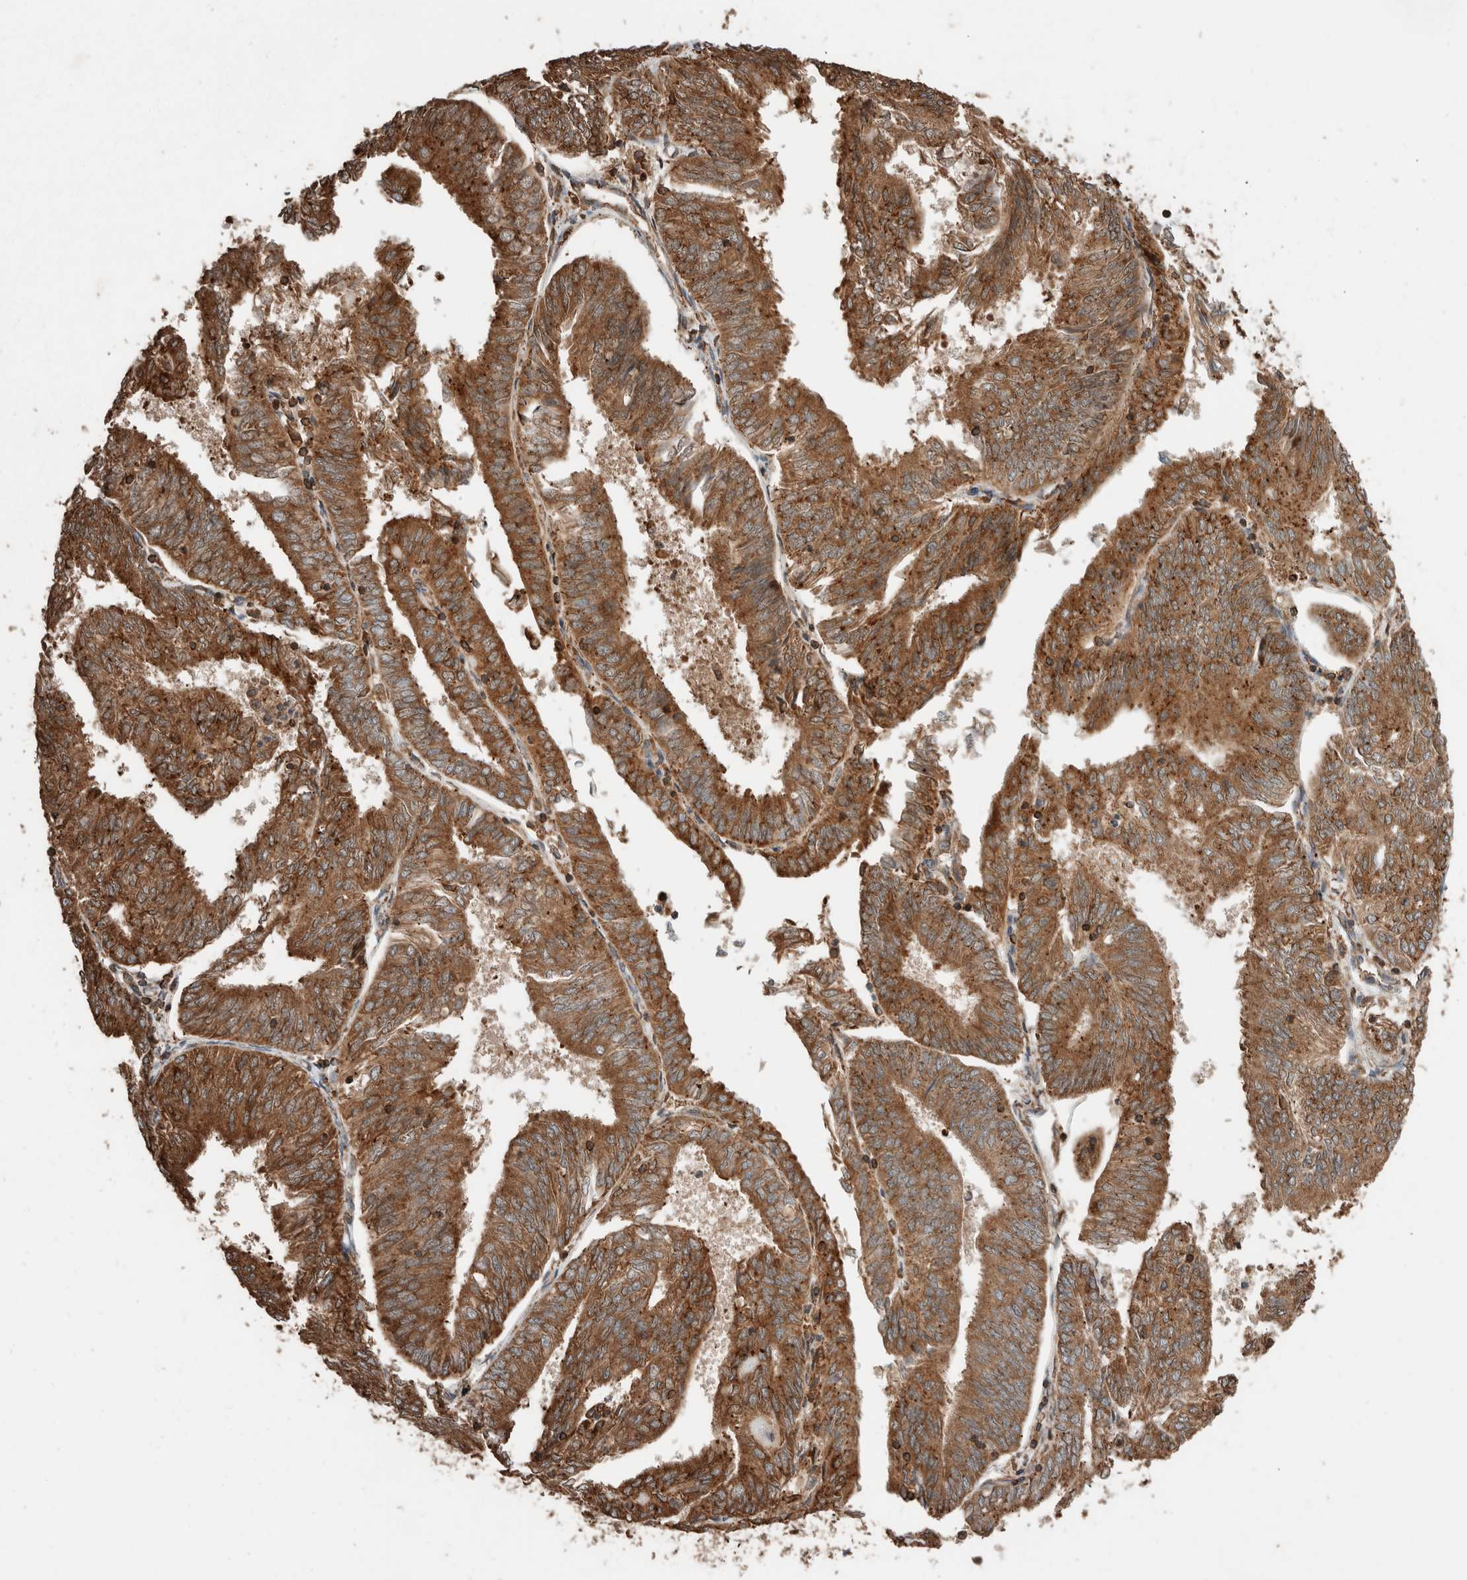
{"staining": {"intensity": "moderate", "quantity": ">75%", "location": "cytoplasmic/membranous"}, "tissue": "endometrial cancer", "cell_type": "Tumor cells", "image_type": "cancer", "snomed": [{"axis": "morphology", "description": "Adenocarcinoma, NOS"}, {"axis": "topography", "description": "Endometrium"}], "caption": "This micrograph reveals adenocarcinoma (endometrial) stained with immunohistochemistry (IHC) to label a protein in brown. The cytoplasmic/membranous of tumor cells show moderate positivity for the protein. Nuclei are counter-stained blue.", "gene": "ERAP2", "patient": {"sex": "female", "age": 58}}